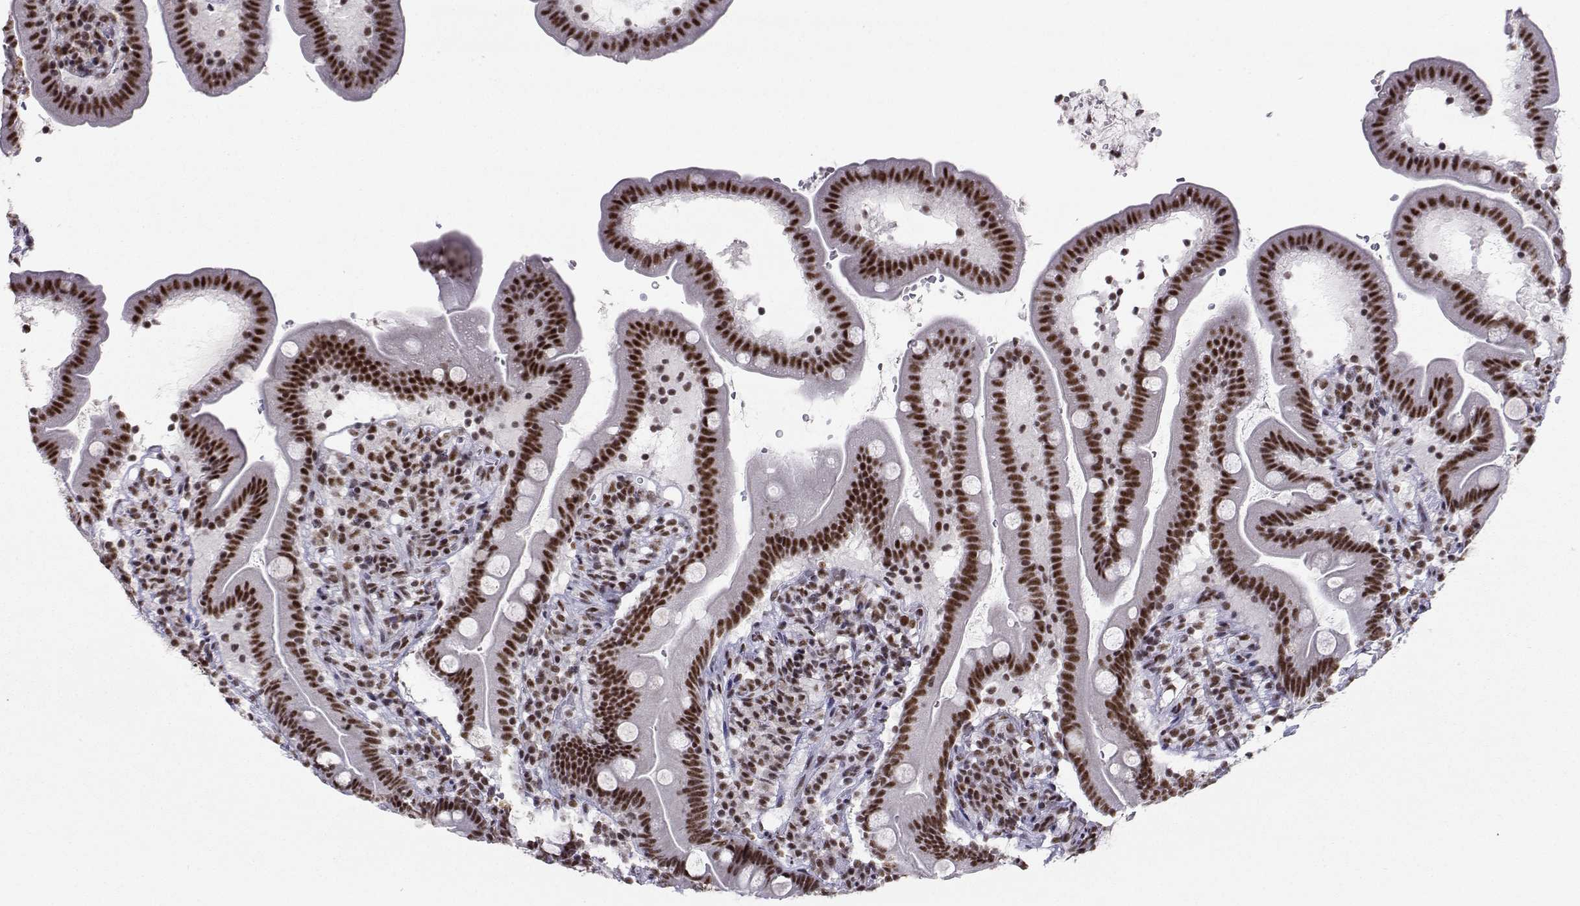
{"staining": {"intensity": "strong", "quantity": ">75%", "location": "nuclear"}, "tissue": "duodenum", "cell_type": "Glandular cells", "image_type": "normal", "snomed": [{"axis": "morphology", "description": "Normal tissue, NOS"}, {"axis": "topography", "description": "Duodenum"}], "caption": "Benign duodenum was stained to show a protein in brown. There is high levels of strong nuclear staining in approximately >75% of glandular cells. Nuclei are stained in blue.", "gene": "SNRPB2", "patient": {"sex": "female", "age": 67}}